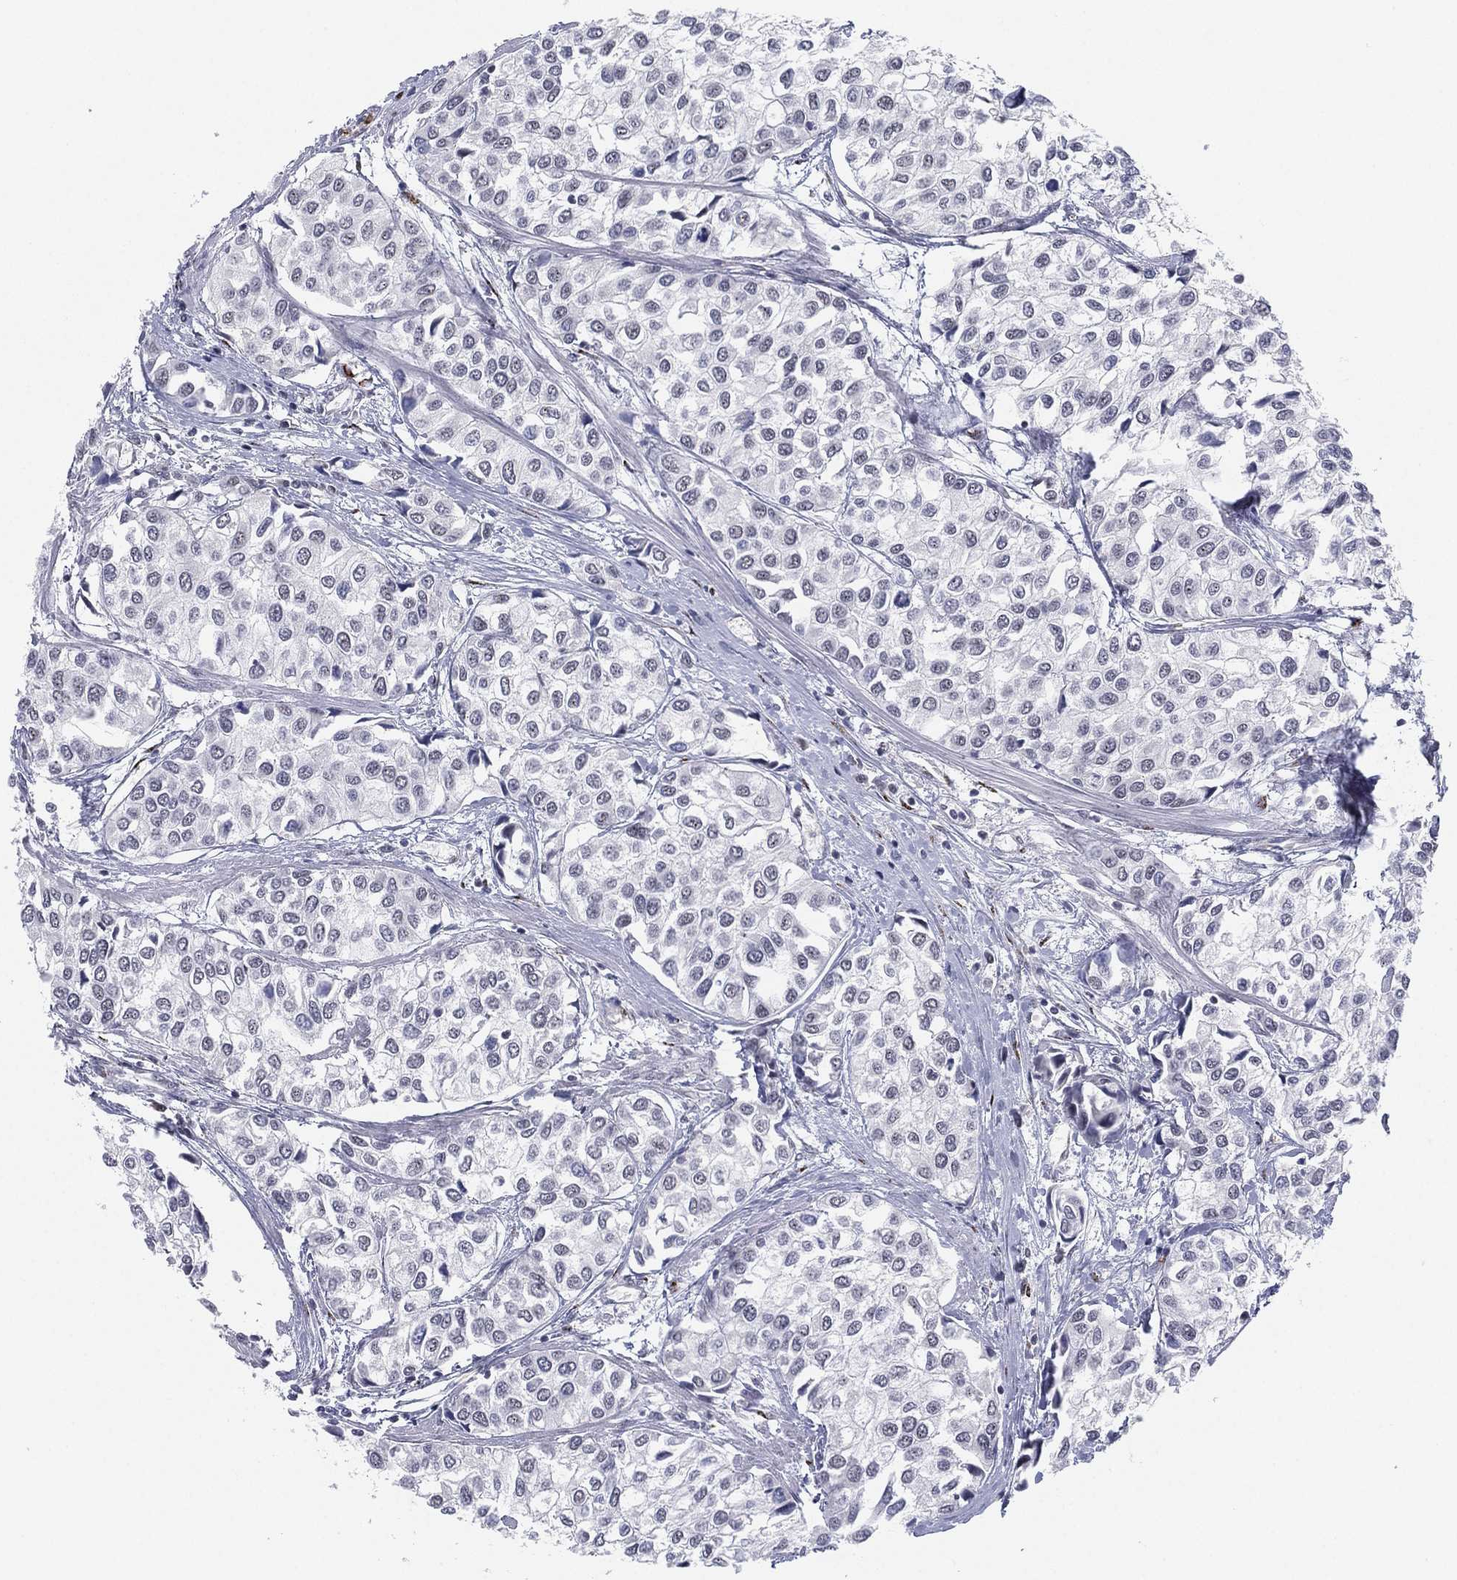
{"staining": {"intensity": "negative", "quantity": "none", "location": "none"}, "tissue": "urothelial cancer", "cell_type": "Tumor cells", "image_type": "cancer", "snomed": [{"axis": "morphology", "description": "Urothelial carcinoma, High grade"}, {"axis": "topography", "description": "Urinary bladder"}], "caption": "Immunohistochemical staining of human urothelial cancer shows no significant positivity in tumor cells.", "gene": "CD177", "patient": {"sex": "male", "age": 73}}